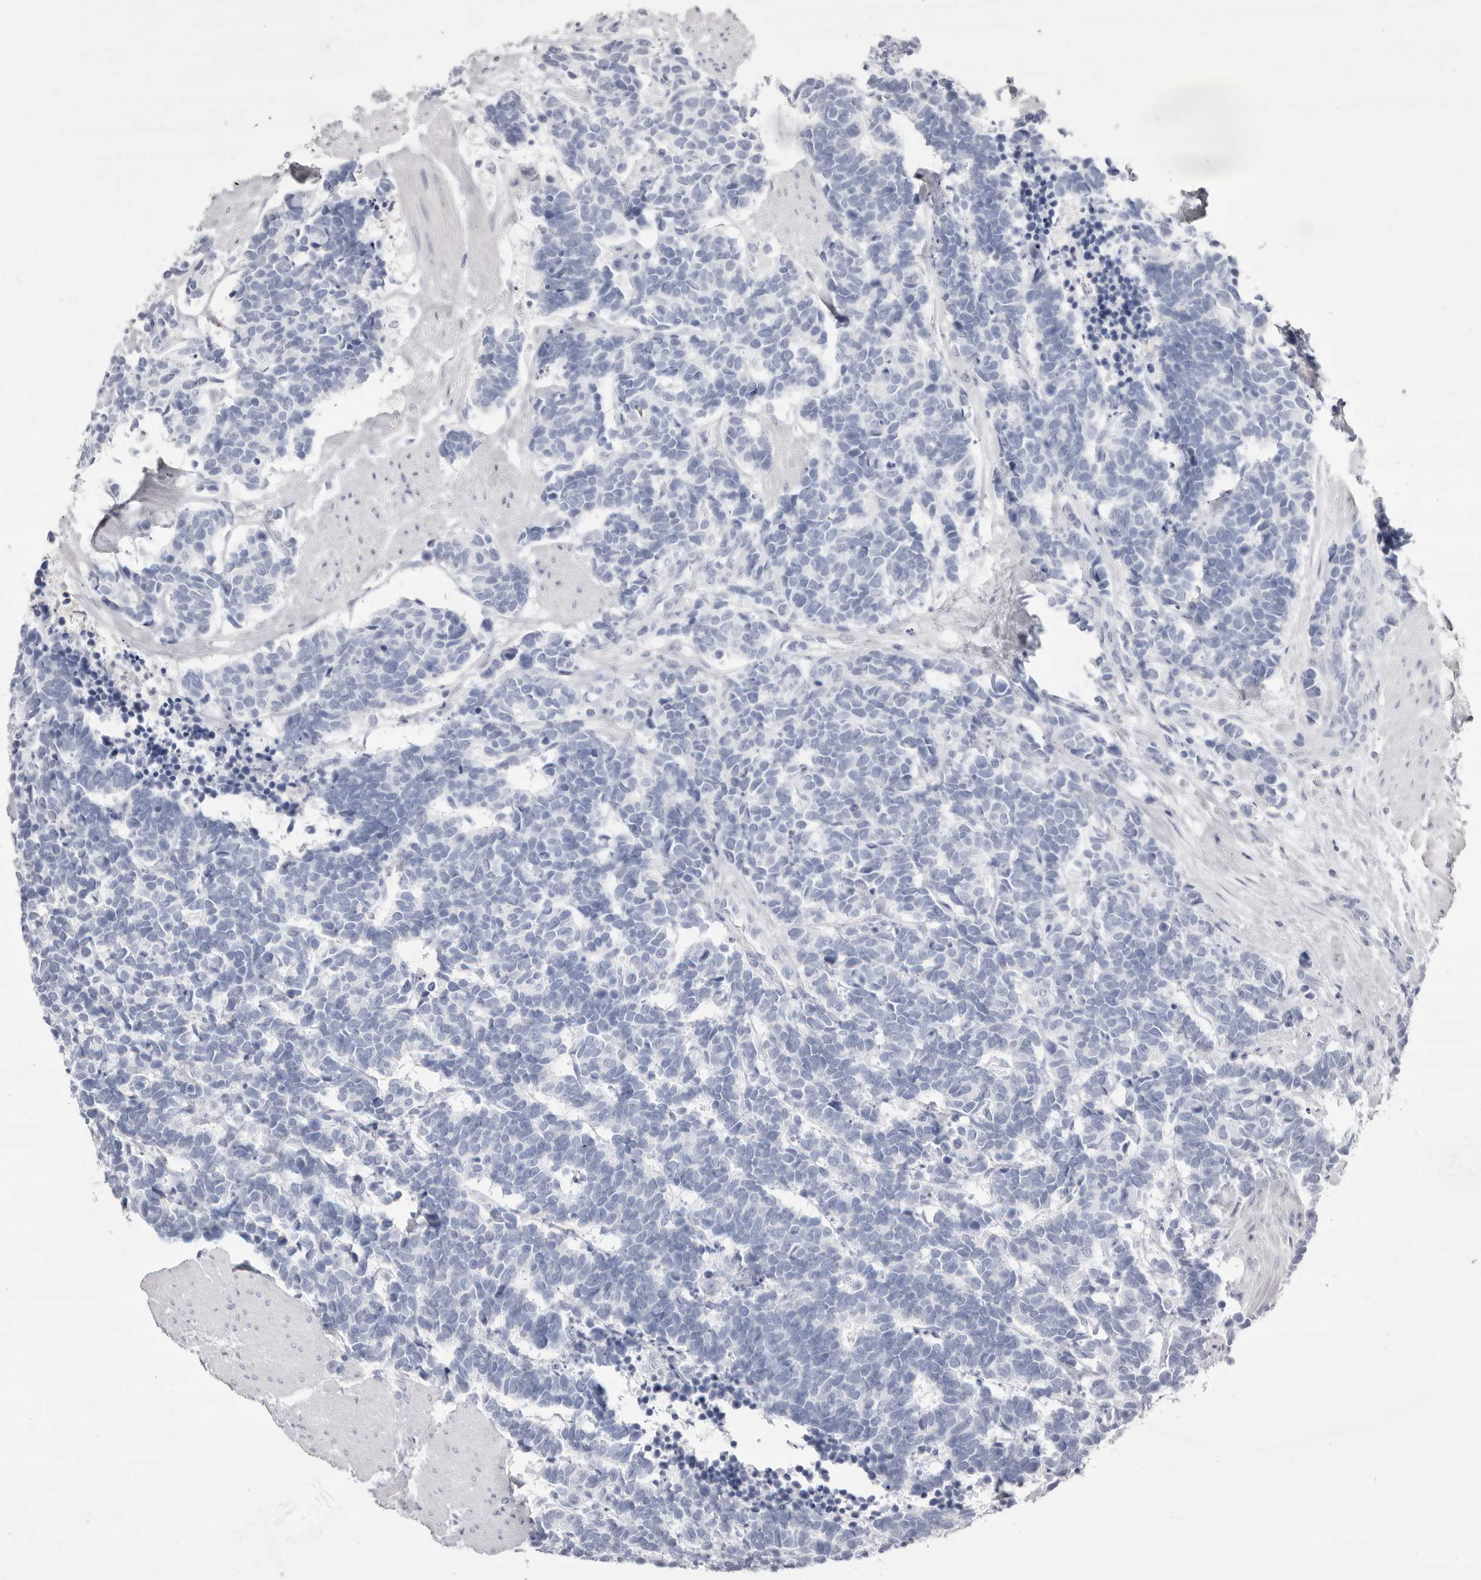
{"staining": {"intensity": "negative", "quantity": "none", "location": "none"}, "tissue": "carcinoid", "cell_type": "Tumor cells", "image_type": "cancer", "snomed": [{"axis": "morphology", "description": "Carcinoma, NOS"}, {"axis": "morphology", "description": "Carcinoid, malignant, NOS"}, {"axis": "topography", "description": "Urinary bladder"}], "caption": "Tumor cells show no significant expression in carcinoid.", "gene": "LPO", "patient": {"sex": "male", "age": 57}}